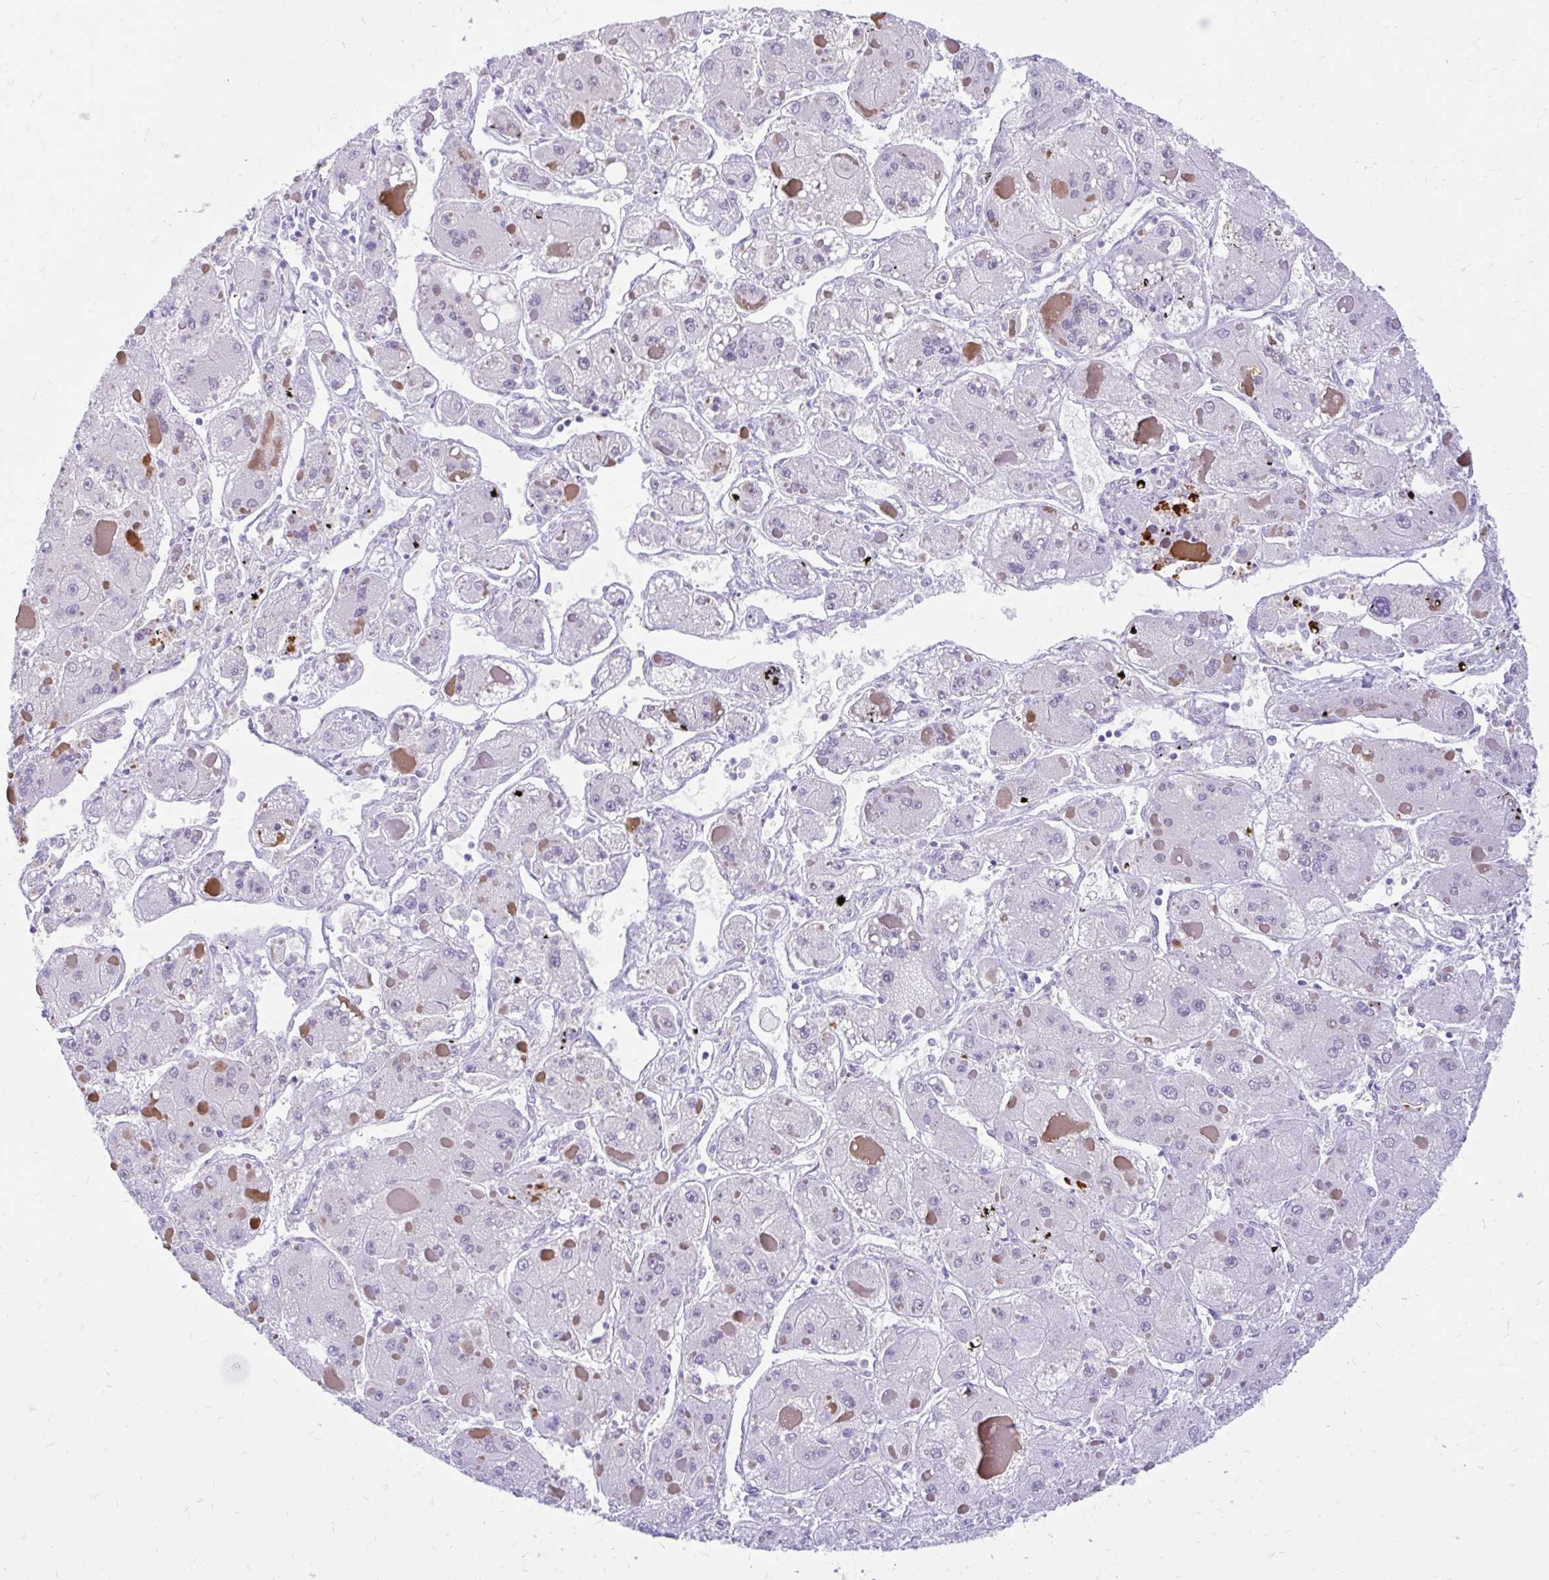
{"staining": {"intensity": "negative", "quantity": "none", "location": "none"}, "tissue": "liver cancer", "cell_type": "Tumor cells", "image_type": "cancer", "snomed": [{"axis": "morphology", "description": "Carcinoma, Hepatocellular, NOS"}, {"axis": "topography", "description": "Liver"}], "caption": "A high-resolution histopathology image shows IHC staining of liver hepatocellular carcinoma, which shows no significant staining in tumor cells. (DAB immunohistochemistry (IHC), high magnification).", "gene": "GLB1L2", "patient": {"sex": "female", "age": 73}}